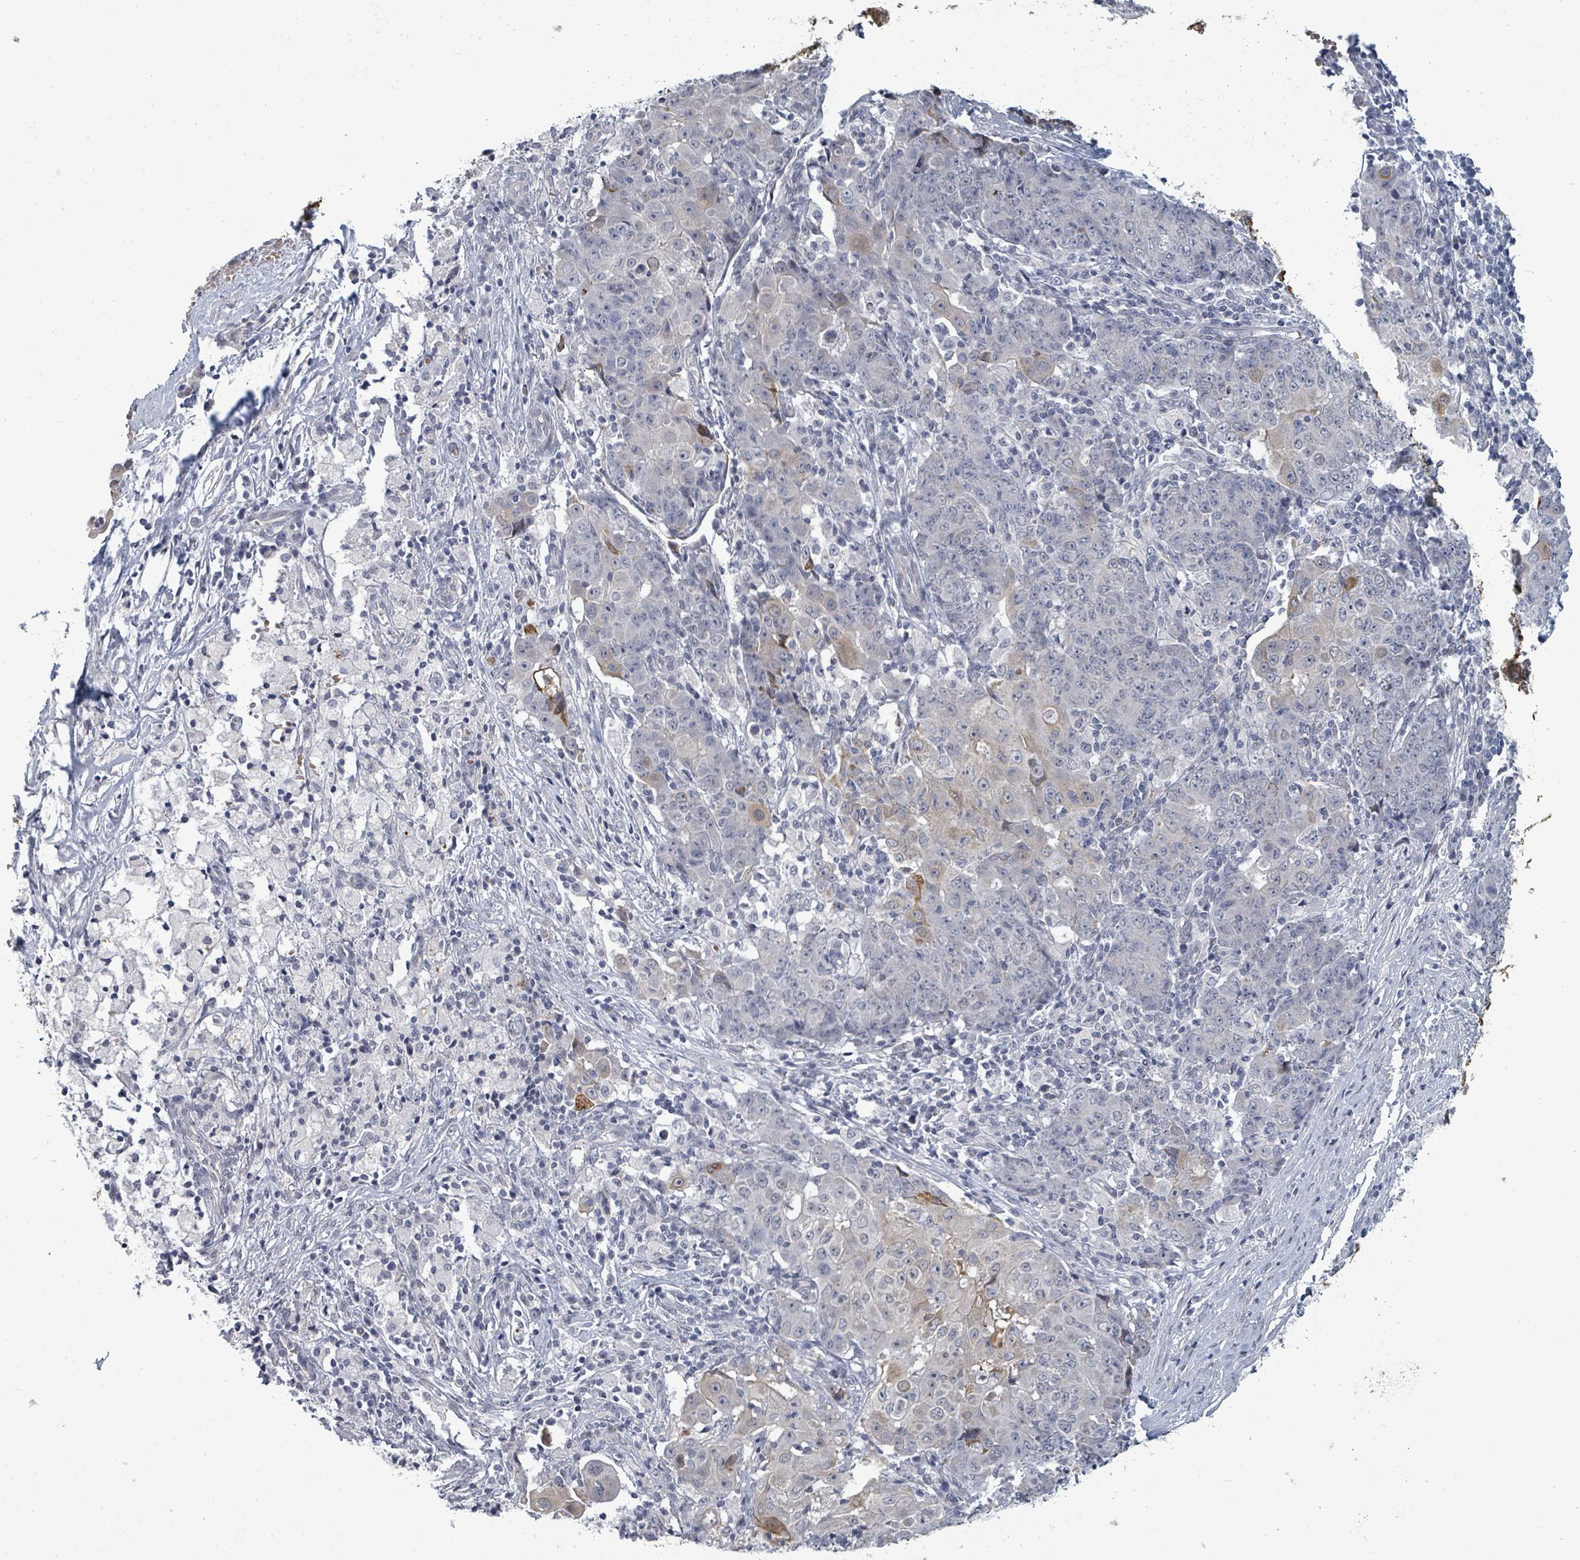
{"staining": {"intensity": "moderate", "quantity": "<25%", "location": "cytoplasmic/membranous"}, "tissue": "ovarian cancer", "cell_type": "Tumor cells", "image_type": "cancer", "snomed": [{"axis": "morphology", "description": "Carcinoma, endometroid"}, {"axis": "topography", "description": "Ovary"}], "caption": "Human ovarian endometroid carcinoma stained with a brown dye demonstrates moderate cytoplasmic/membranous positive staining in approximately <25% of tumor cells.", "gene": "PTPN20", "patient": {"sex": "female", "age": 42}}